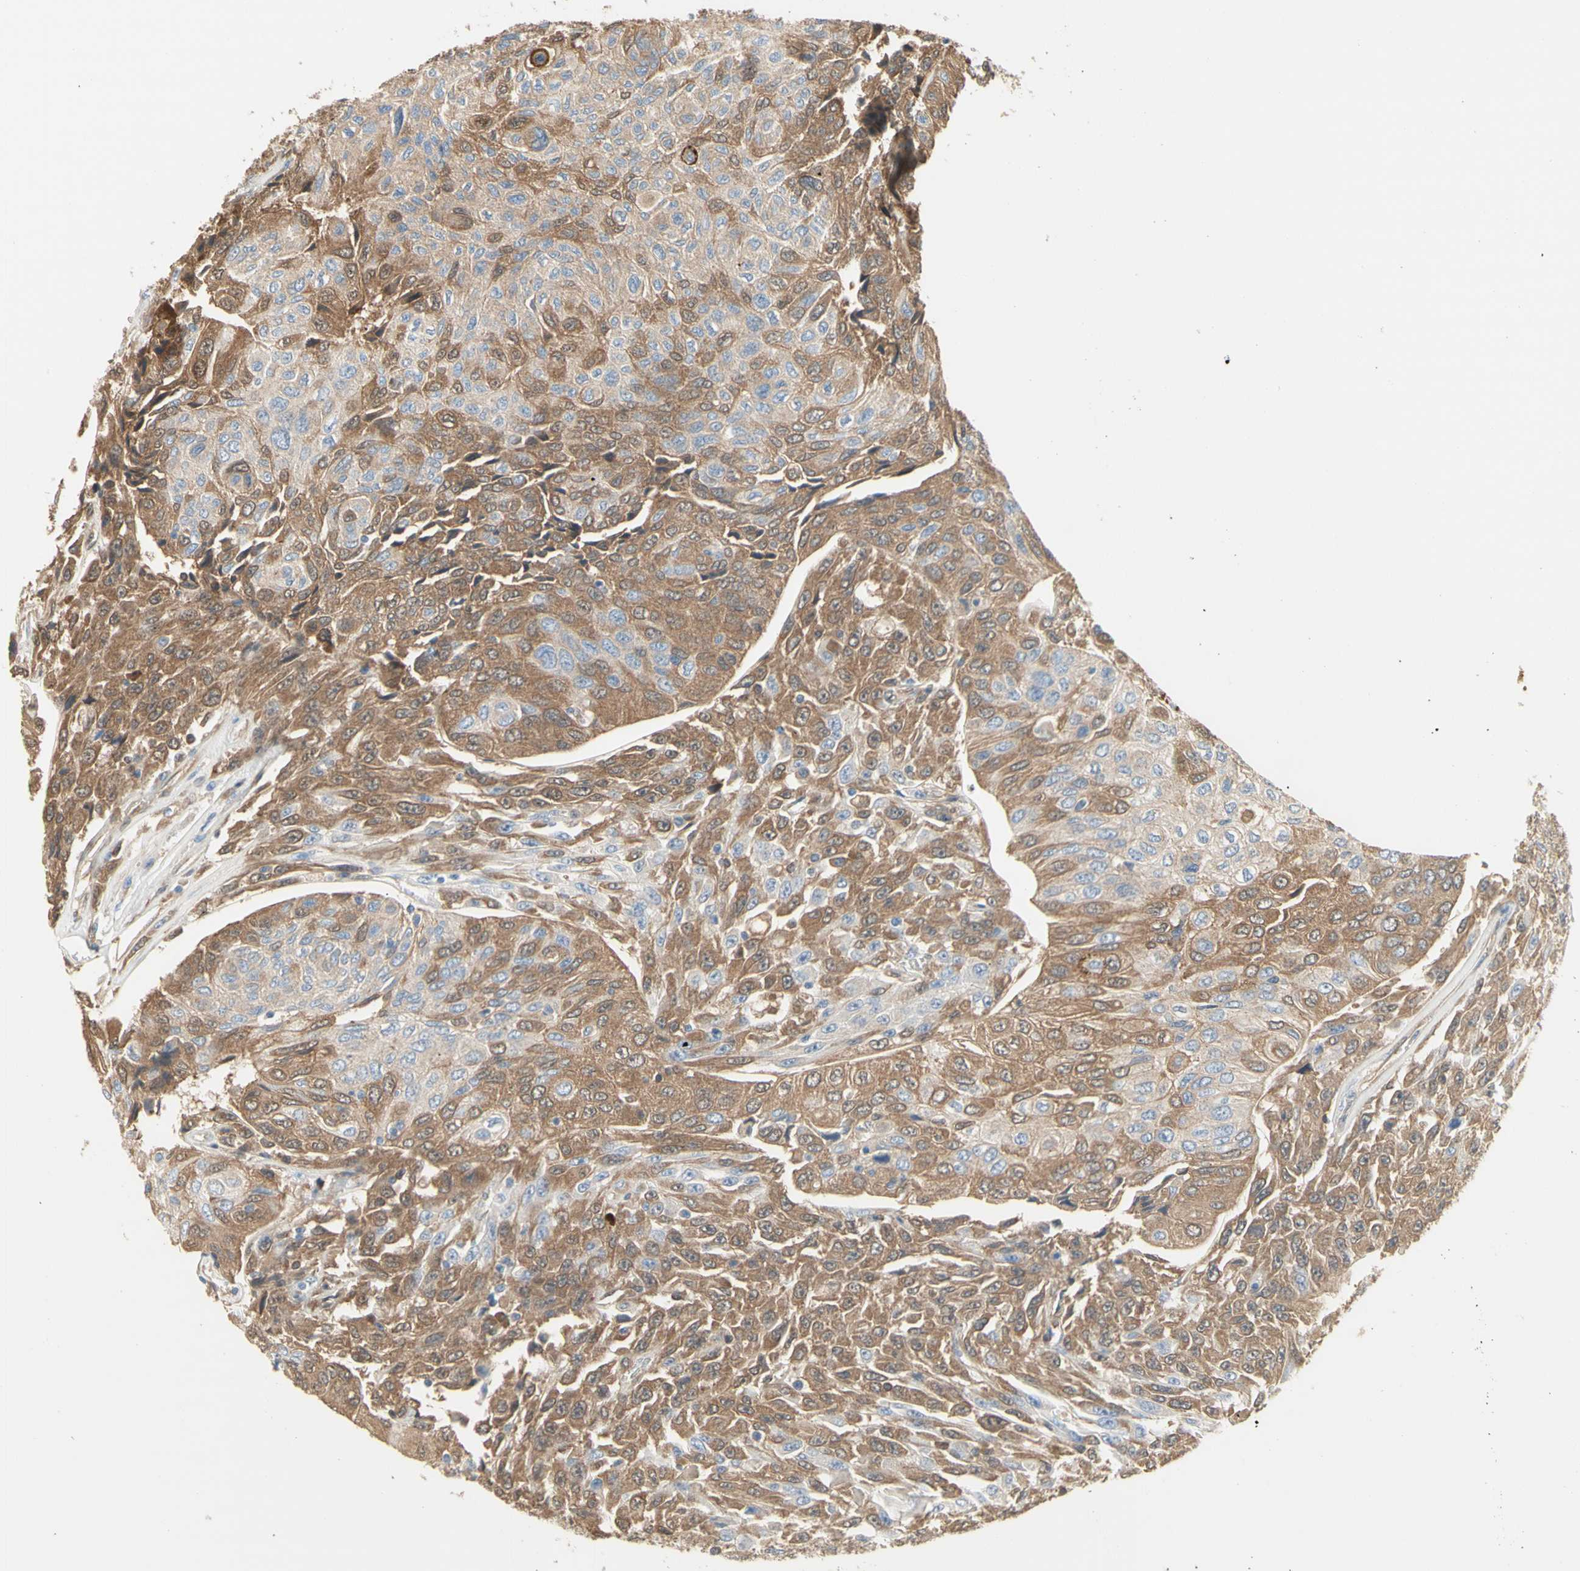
{"staining": {"intensity": "moderate", "quantity": ">75%", "location": "cytoplasmic/membranous"}, "tissue": "urothelial cancer", "cell_type": "Tumor cells", "image_type": "cancer", "snomed": [{"axis": "morphology", "description": "Urothelial carcinoma, High grade"}, {"axis": "topography", "description": "Urinary bladder"}], "caption": "This photomicrograph demonstrates immunohistochemistry (IHC) staining of high-grade urothelial carcinoma, with medium moderate cytoplasmic/membranous staining in approximately >75% of tumor cells.", "gene": "NECTIN4", "patient": {"sex": "male", "age": 66}}